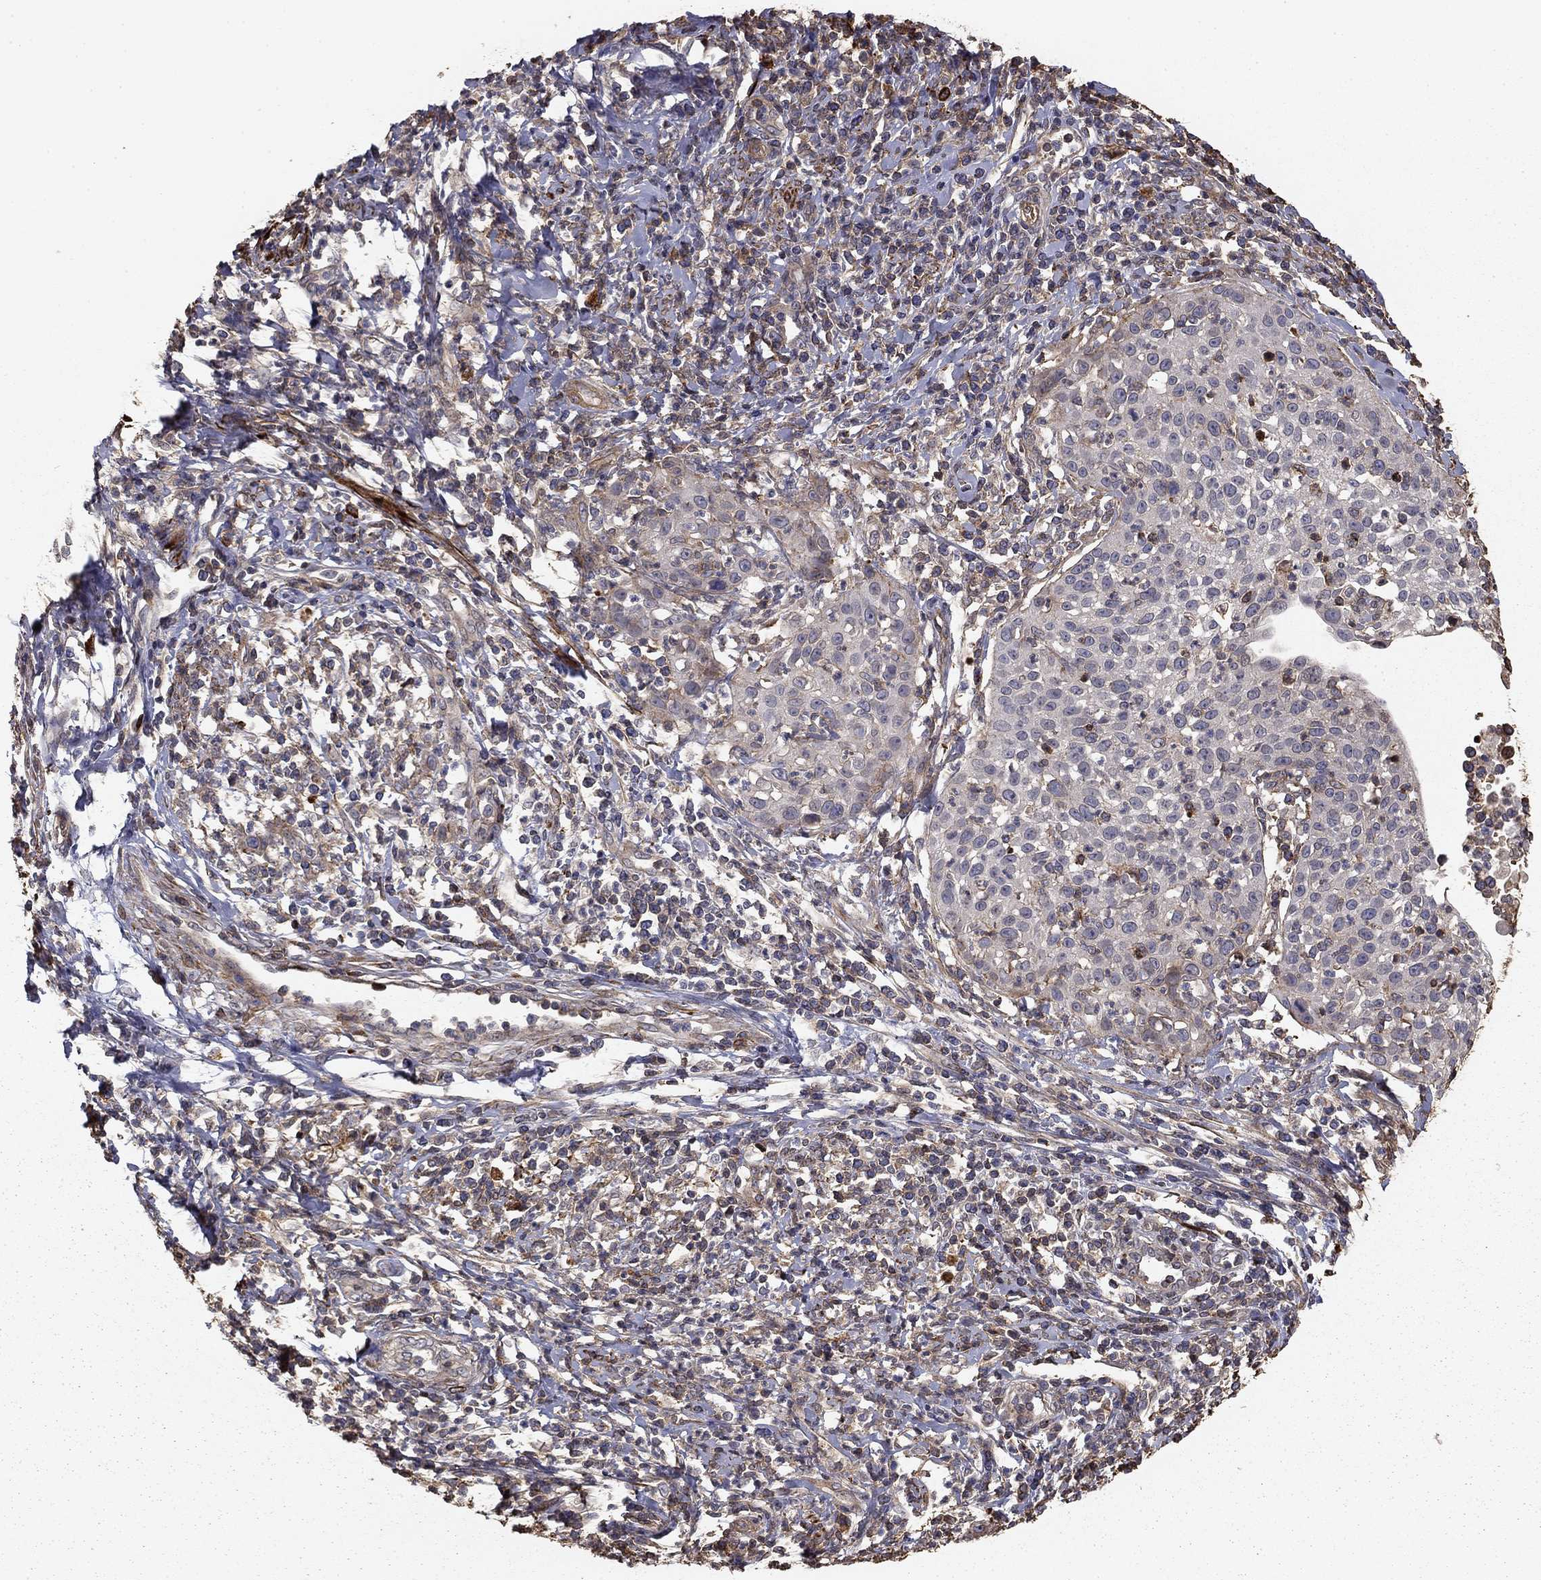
{"staining": {"intensity": "negative", "quantity": "none", "location": "none"}, "tissue": "cervical cancer", "cell_type": "Tumor cells", "image_type": "cancer", "snomed": [{"axis": "morphology", "description": "Squamous cell carcinoma, NOS"}, {"axis": "topography", "description": "Cervix"}], "caption": "Immunohistochemical staining of human cervical cancer reveals no significant positivity in tumor cells.", "gene": "HABP4", "patient": {"sex": "female", "age": 26}}